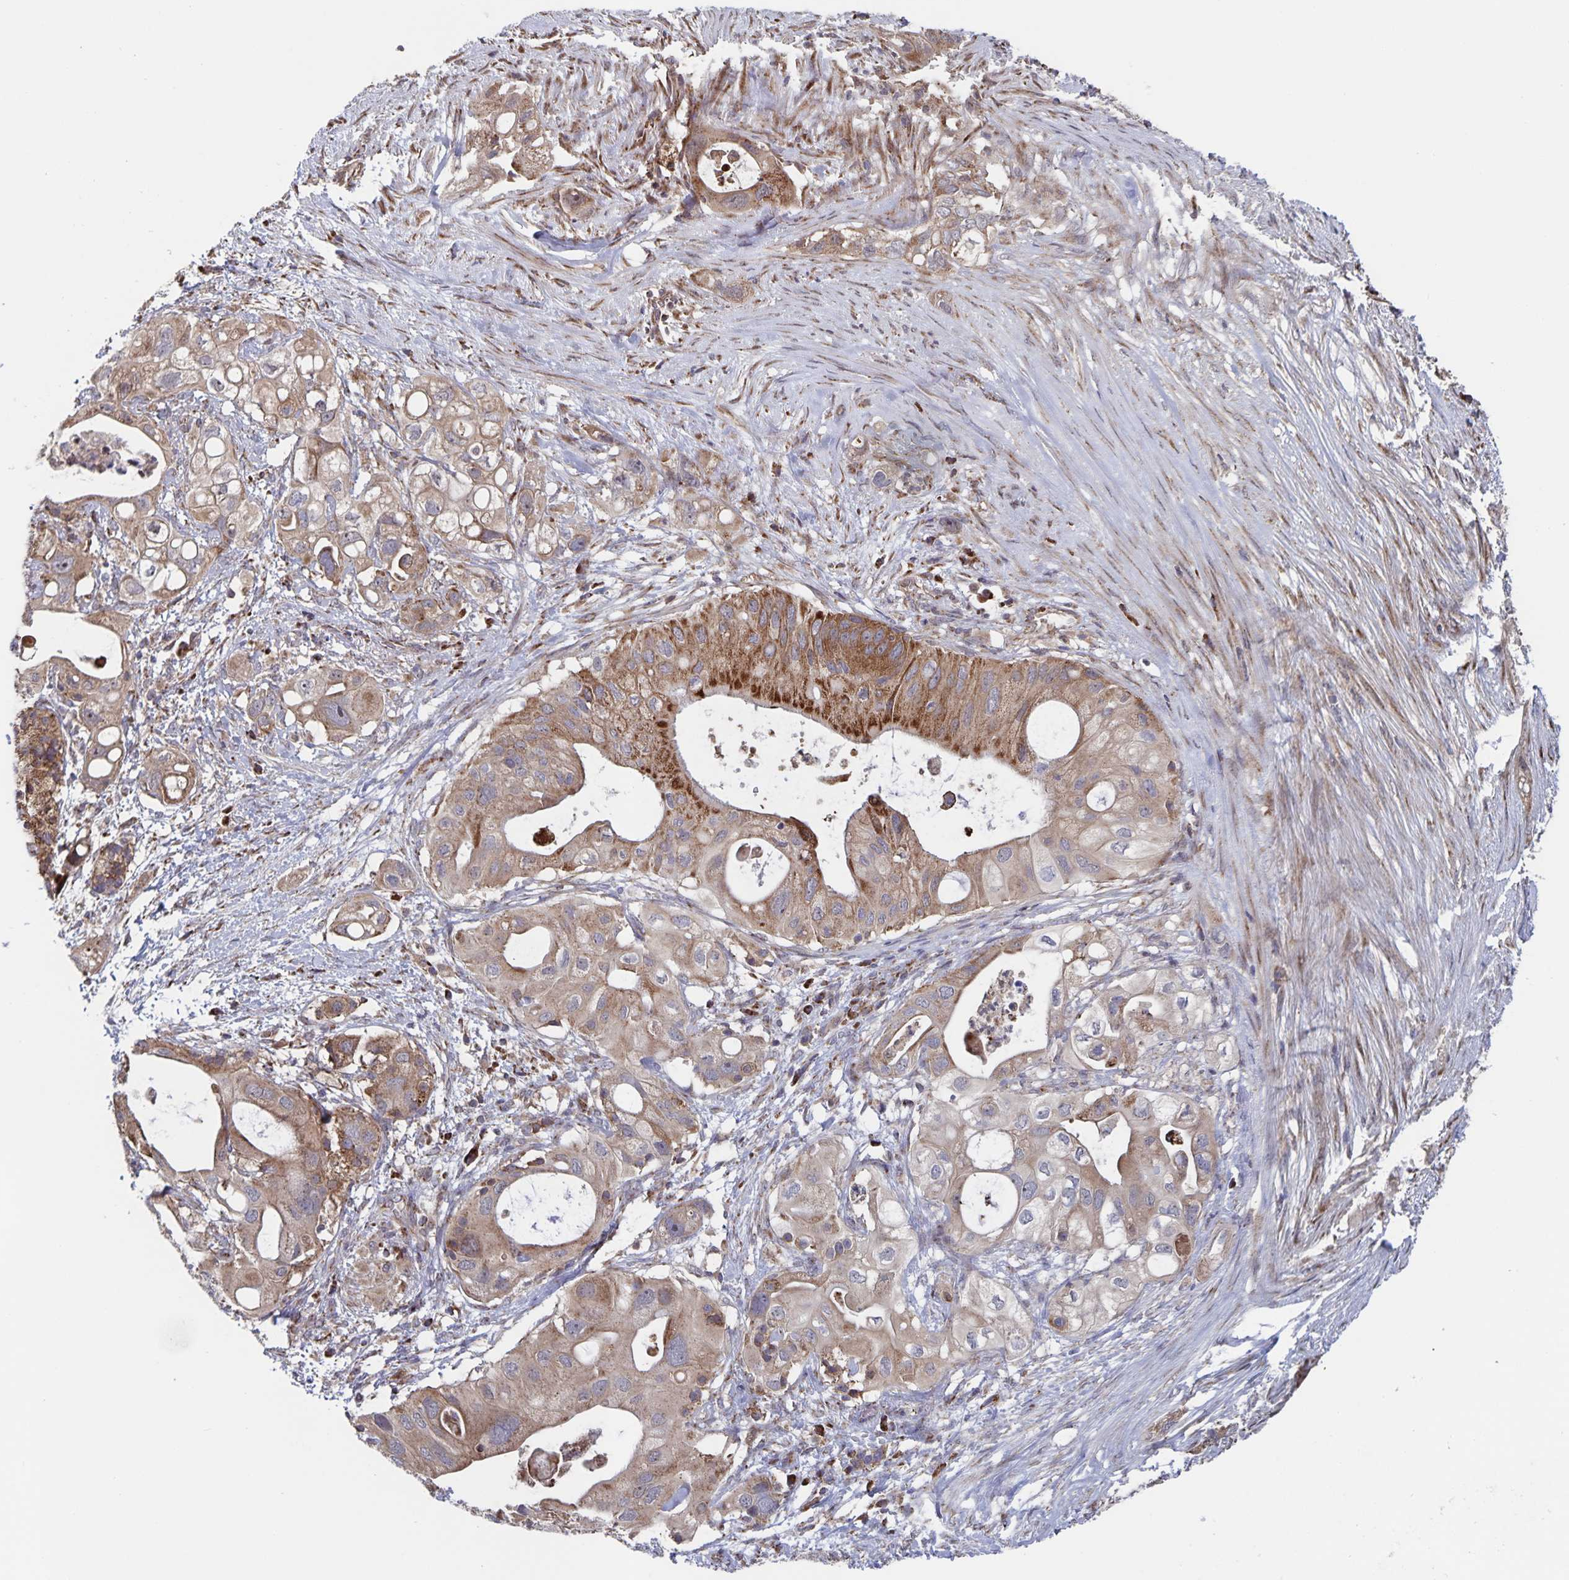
{"staining": {"intensity": "strong", "quantity": "25%-75%", "location": "cytoplasmic/membranous"}, "tissue": "pancreatic cancer", "cell_type": "Tumor cells", "image_type": "cancer", "snomed": [{"axis": "morphology", "description": "Adenocarcinoma, NOS"}, {"axis": "topography", "description": "Pancreas"}], "caption": "There is high levels of strong cytoplasmic/membranous positivity in tumor cells of pancreatic cancer, as demonstrated by immunohistochemical staining (brown color).", "gene": "ACACA", "patient": {"sex": "female", "age": 72}}